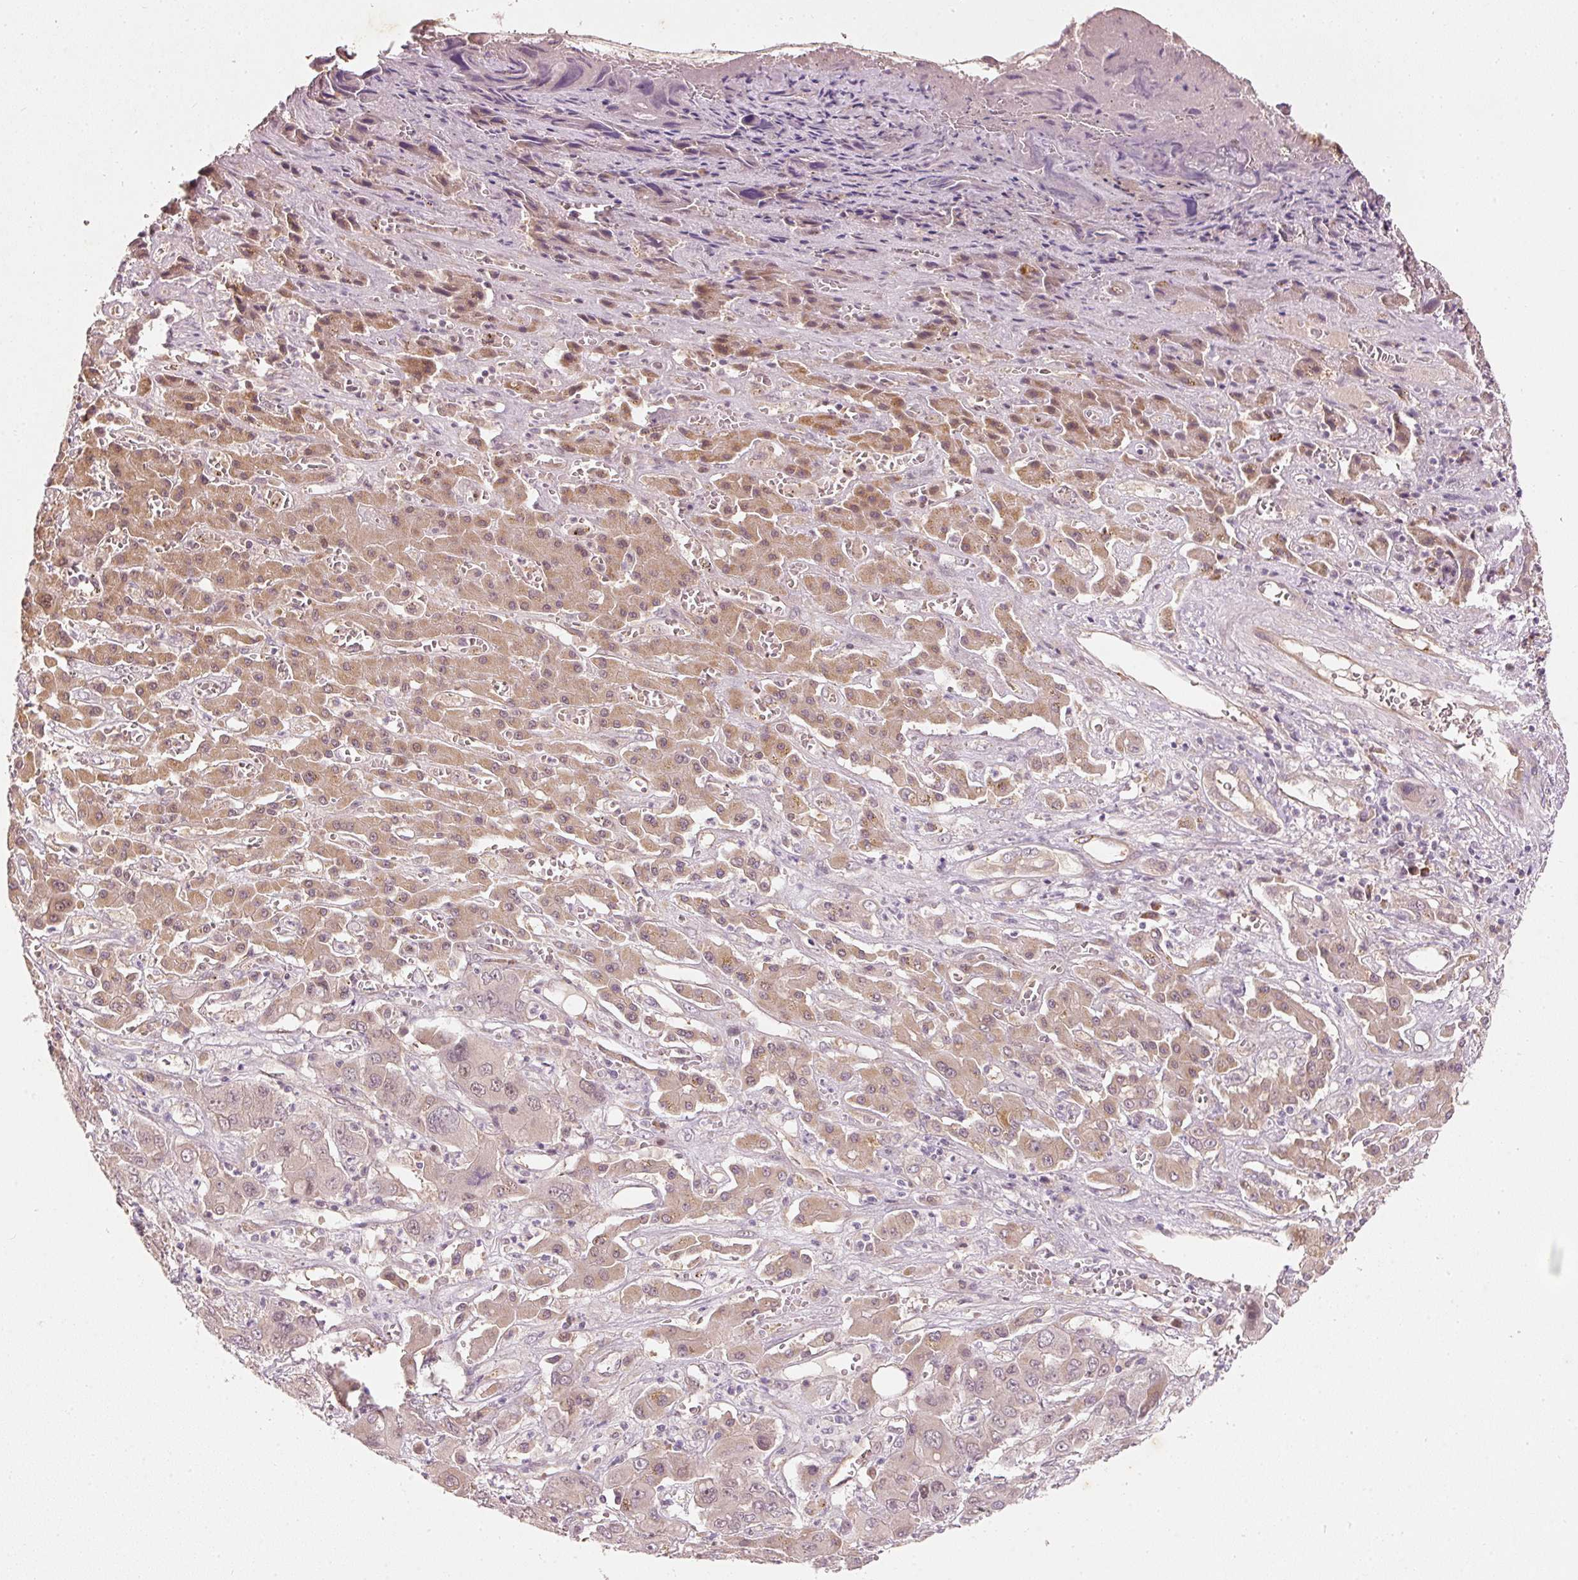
{"staining": {"intensity": "weak", "quantity": "25%-75%", "location": "cytoplasmic/membranous,nuclear"}, "tissue": "liver cancer", "cell_type": "Tumor cells", "image_type": "cancer", "snomed": [{"axis": "morphology", "description": "Cholangiocarcinoma"}, {"axis": "topography", "description": "Liver"}], "caption": "Immunohistochemistry histopathology image of liver cancer stained for a protein (brown), which displays low levels of weak cytoplasmic/membranous and nuclear staining in about 25%-75% of tumor cells.", "gene": "RGL2", "patient": {"sex": "male", "age": 67}}